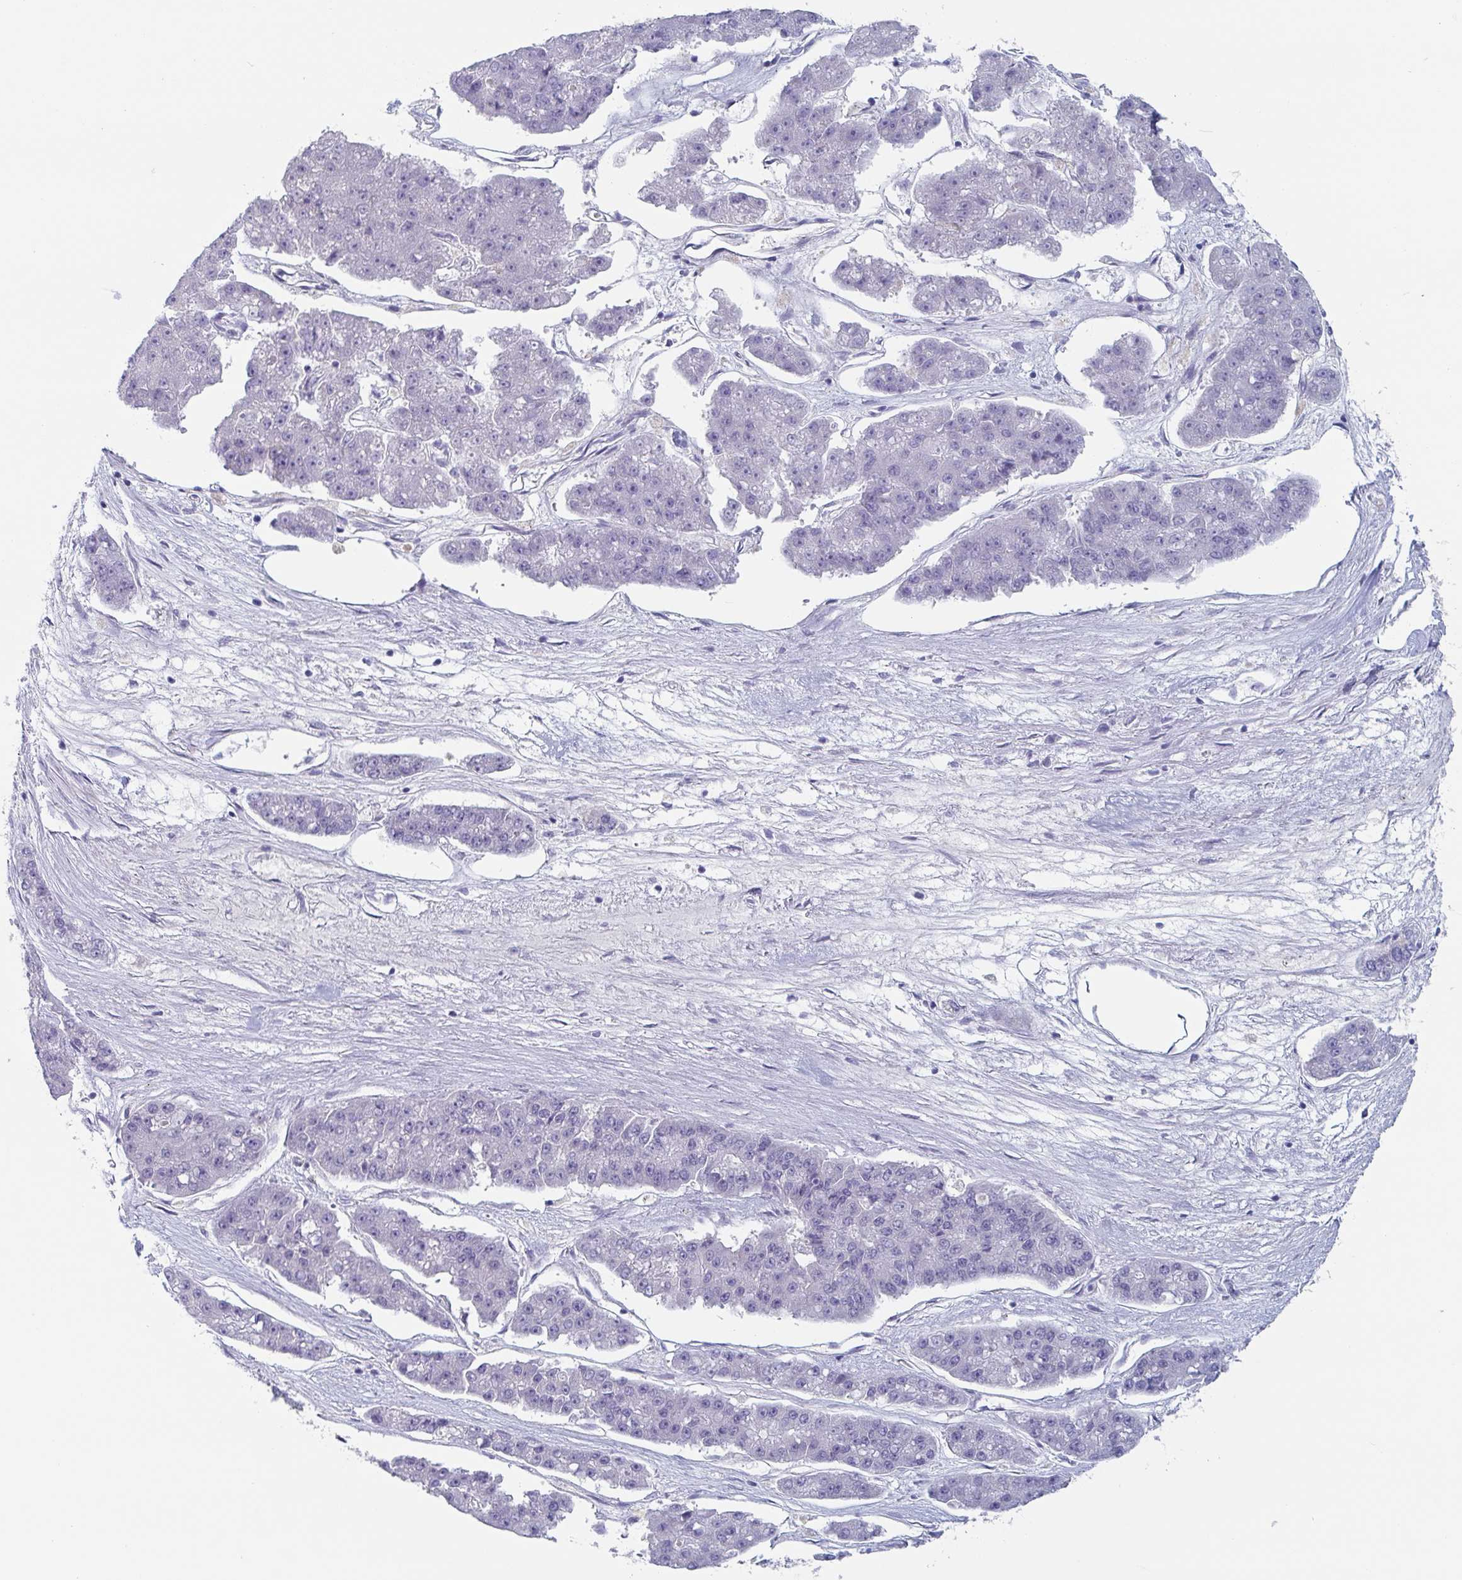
{"staining": {"intensity": "negative", "quantity": "none", "location": "none"}, "tissue": "pancreatic cancer", "cell_type": "Tumor cells", "image_type": "cancer", "snomed": [{"axis": "morphology", "description": "Adenocarcinoma, NOS"}, {"axis": "topography", "description": "Pancreas"}], "caption": "There is no significant expression in tumor cells of adenocarcinoma (pancreatic). Nuclei are stained in blue.", "gene": "NT5C3B", "patient": {"sex": "male", "age": 50}}